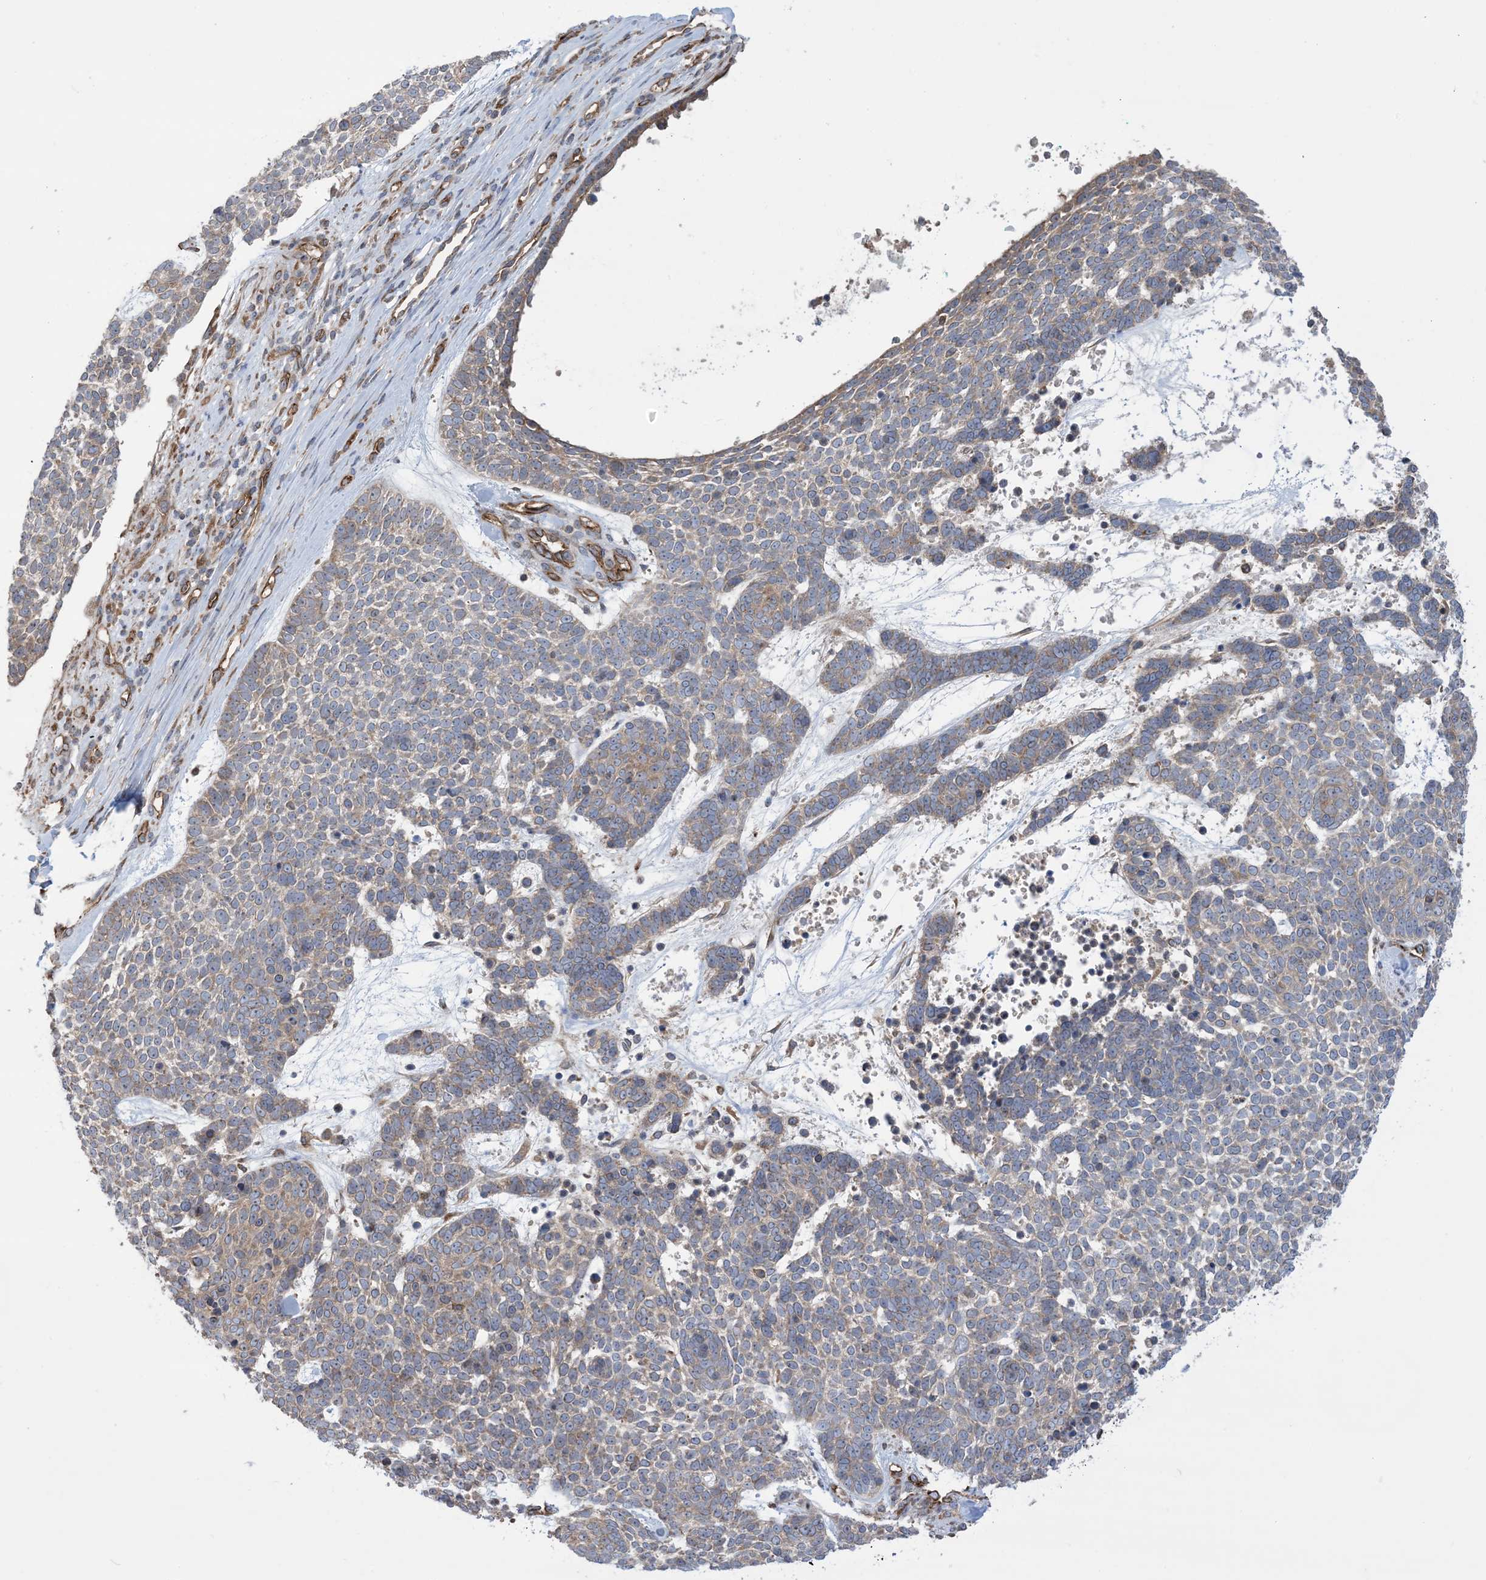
{"staining": {"intensity": "moderate", "quantity": "<25%", "location": "cytoplasmic/membranous"}, "tissue": "skin cancer", "cell_type": "Tumor cells", "image_type": "cancer", "snomed": [{"axis": "morphology", "description": "Basal cell carcinoma"}, {"axis": "topography", "description": "Skin"}], "caption": "Skin cancer was stained to show a protein in brown. There is low levels of moderate cytoplasmic/membranous staining in approximately <25% of tumor cells. (IHC, brightfield microscopy, high magnification).", "gene": "CLEC16A", "patient": {"sex": "female", "age": 81}}